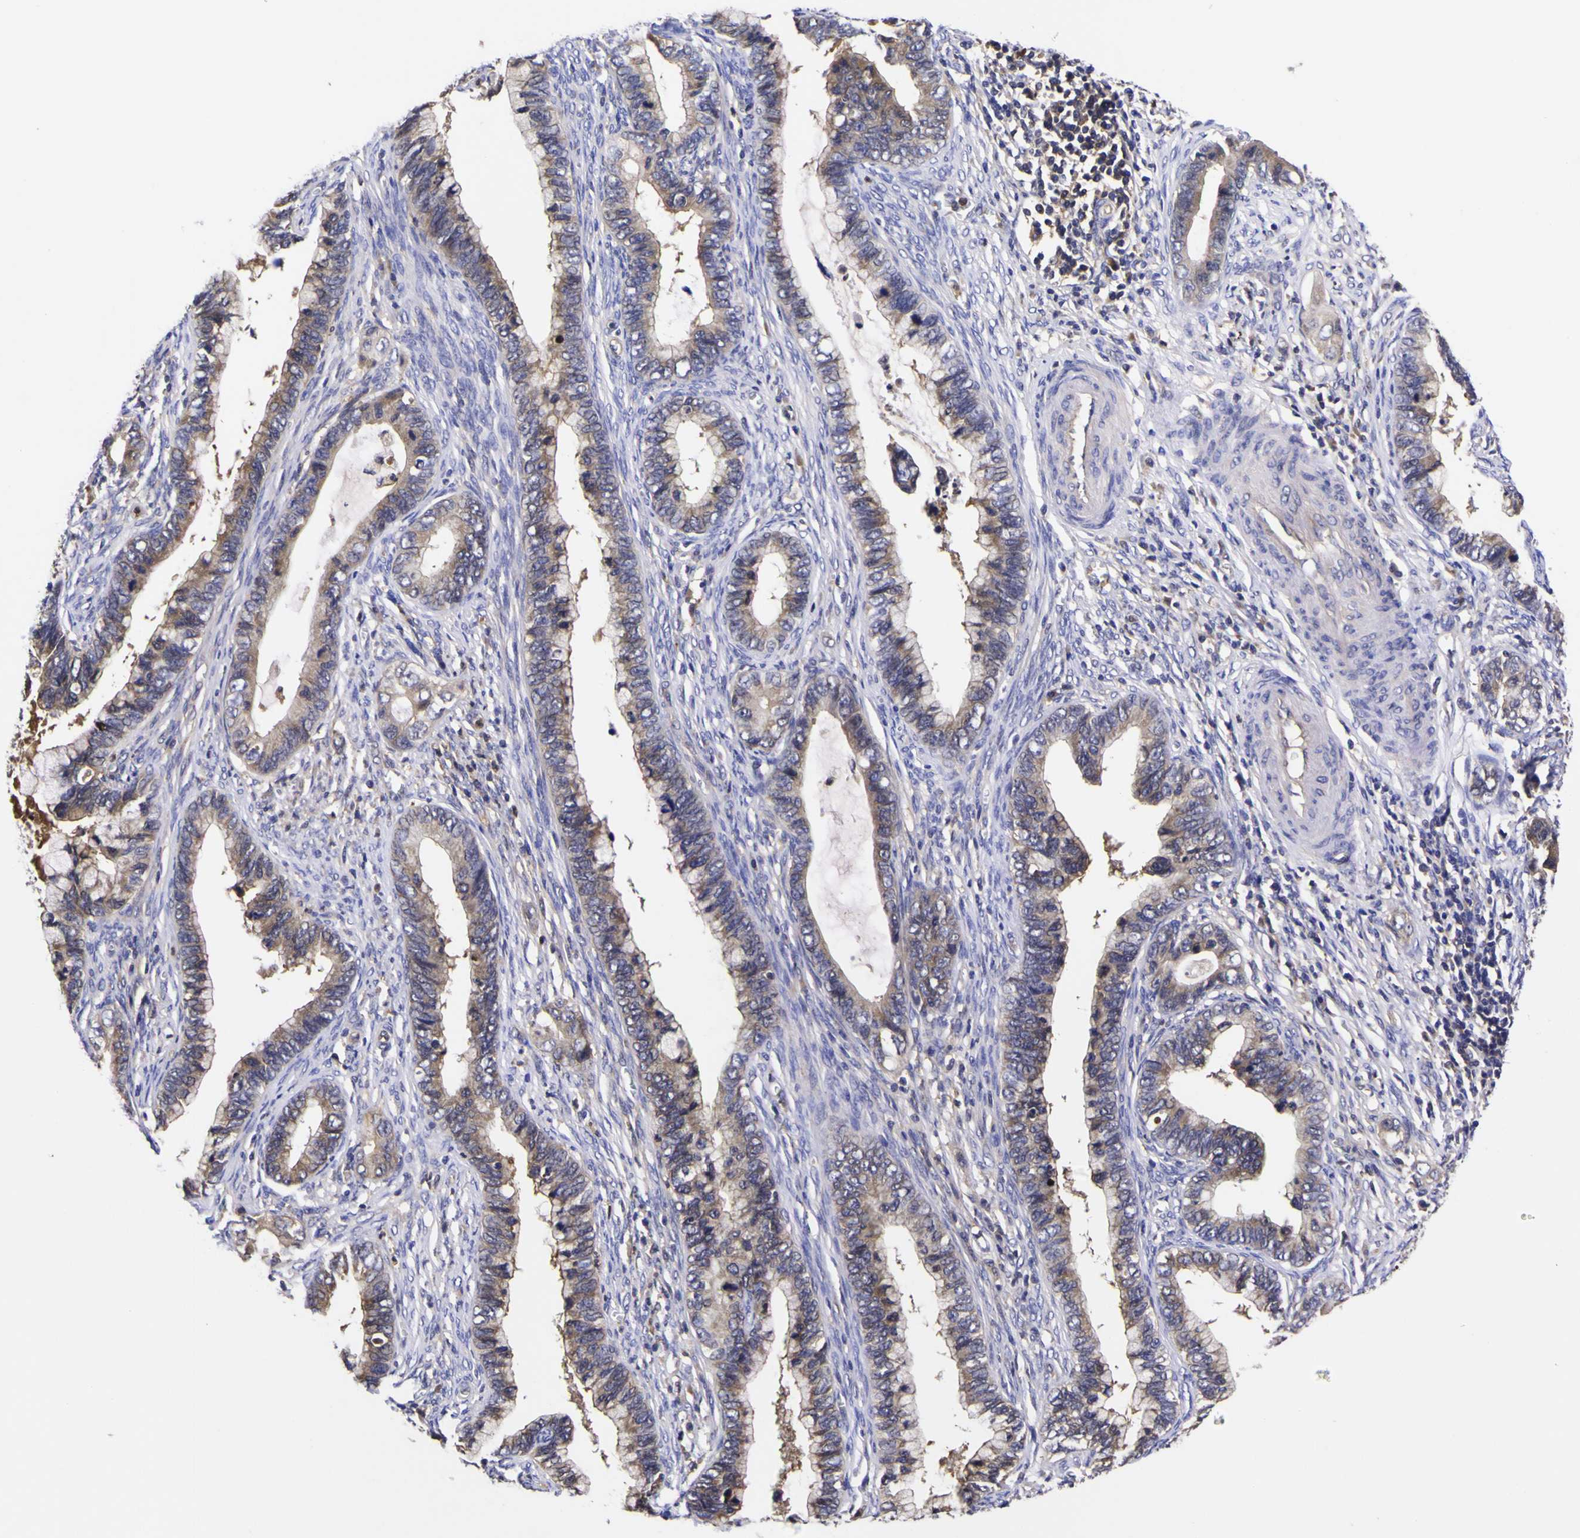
{"staining": {"intensity": "weak", "quantity": ">75%", "location": "cytoplasmic/membranous"}, "tissue": "cervical cancer", "cell_type": "Tumor cells", "image_type": "cancer", "snomed": [{"axis": "morphology", "description": "Adenocarcinoma, NOS"}, {"axis": "topography", "description": "Cervix"}], "caption": "A brown stain labels weak cytoplasmic/membranous positivity of a protein in cervical cancer tumor cells.", "gene": "MAPK14", "patient": {"sex": "female", "age": 44}}